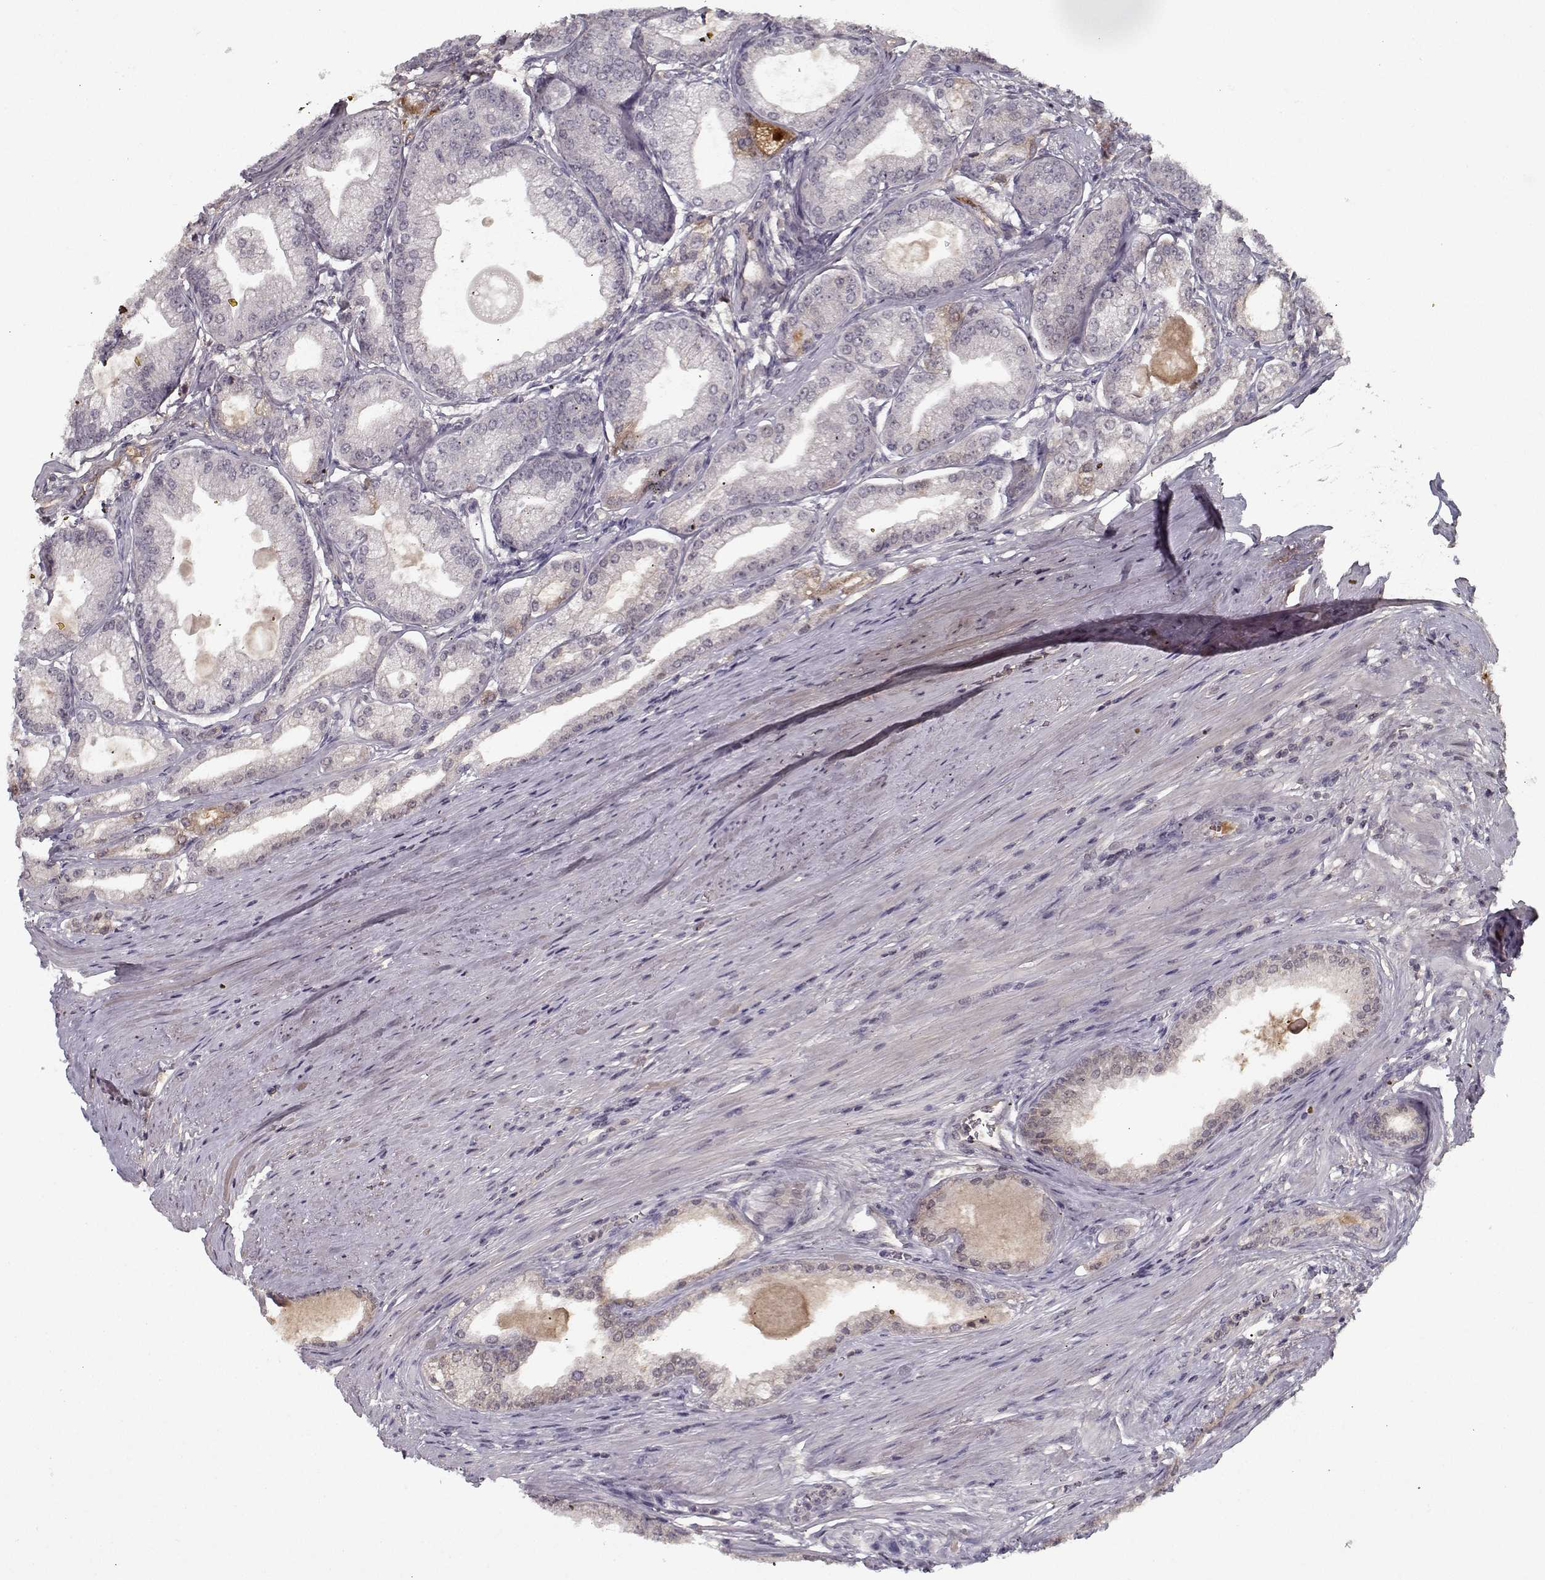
{"staining": {"intensity": "negative", "quantity": "none", "location": "none"}, "tissue": "prostate cancer", "cell_type": "Tumor cells", "image_type": "cancer", "snomed": [{"axis": "morphology", "description": "Adenocarcinoma, NOS"}, {"axis": "topography", "description": "Prostate and seminal vesicle, NOS"}, {"axis": "topography", "description": "Prostate"}], "caption": "This is an IHC image of prostate cancer (adenocarcinoma). There is no staining in tumor cells.", "gene": "AFM", "patient": {"sex": "male", "age": 77}}